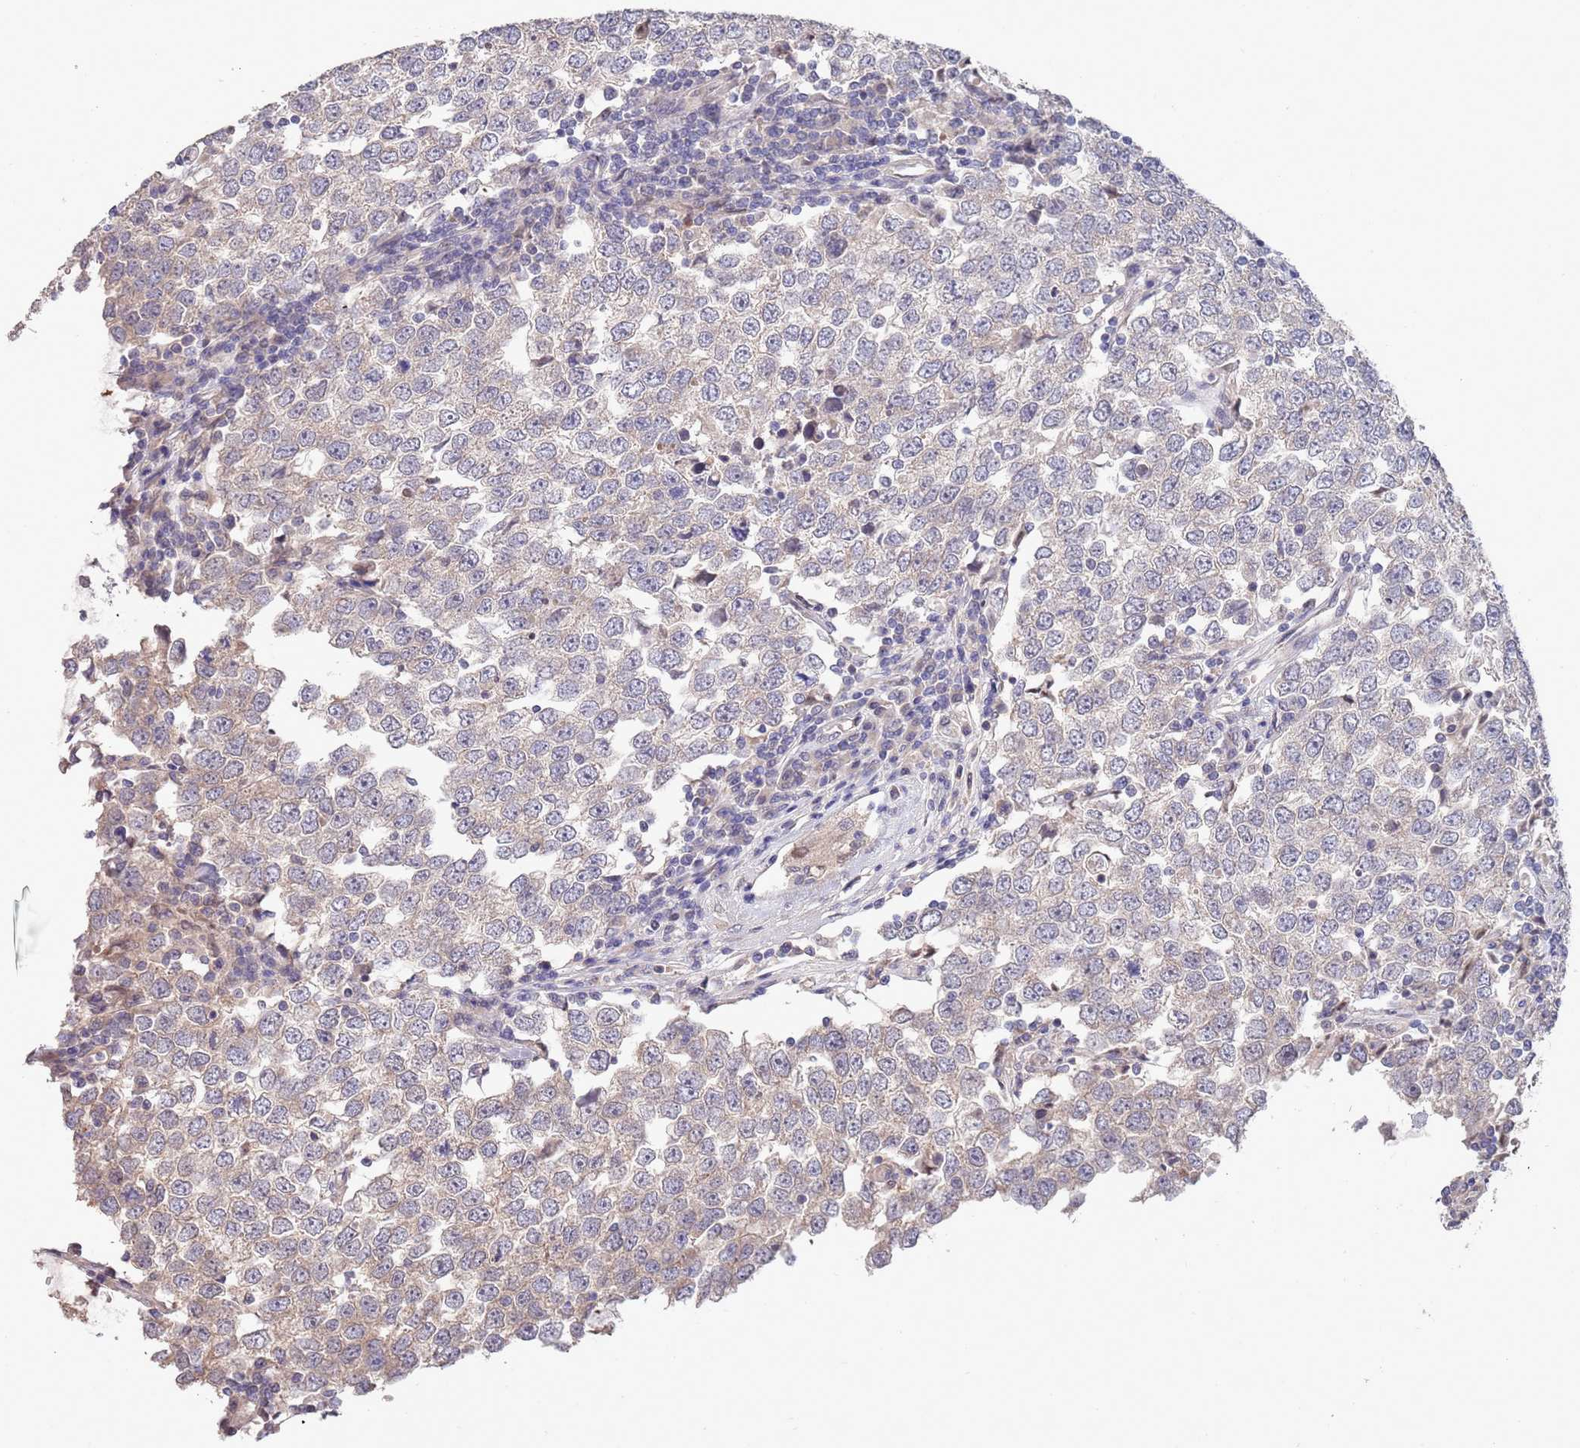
{"staining": {"intensity": "weak", "quantity": "<25%", "location": "cytoplasmic/membranous"}, "tissue": "testis cancer", "cell_type": "Tumor cells", "image_type": "cancer", "snomed": [{"axis": "morphology", "description": "Seminoma, NOS"}, {"axis": "morphology", "description": "Carcinoma, Embryonal, NOS"}, {"axis": "topography", "description": "Testis"}], "caption": "The histopathology image shows no significant staining in tumor cells of testis embryonal carcinoma.", "gene": "MARVELD2", "patient": {"sex": "male", "age": 28}}